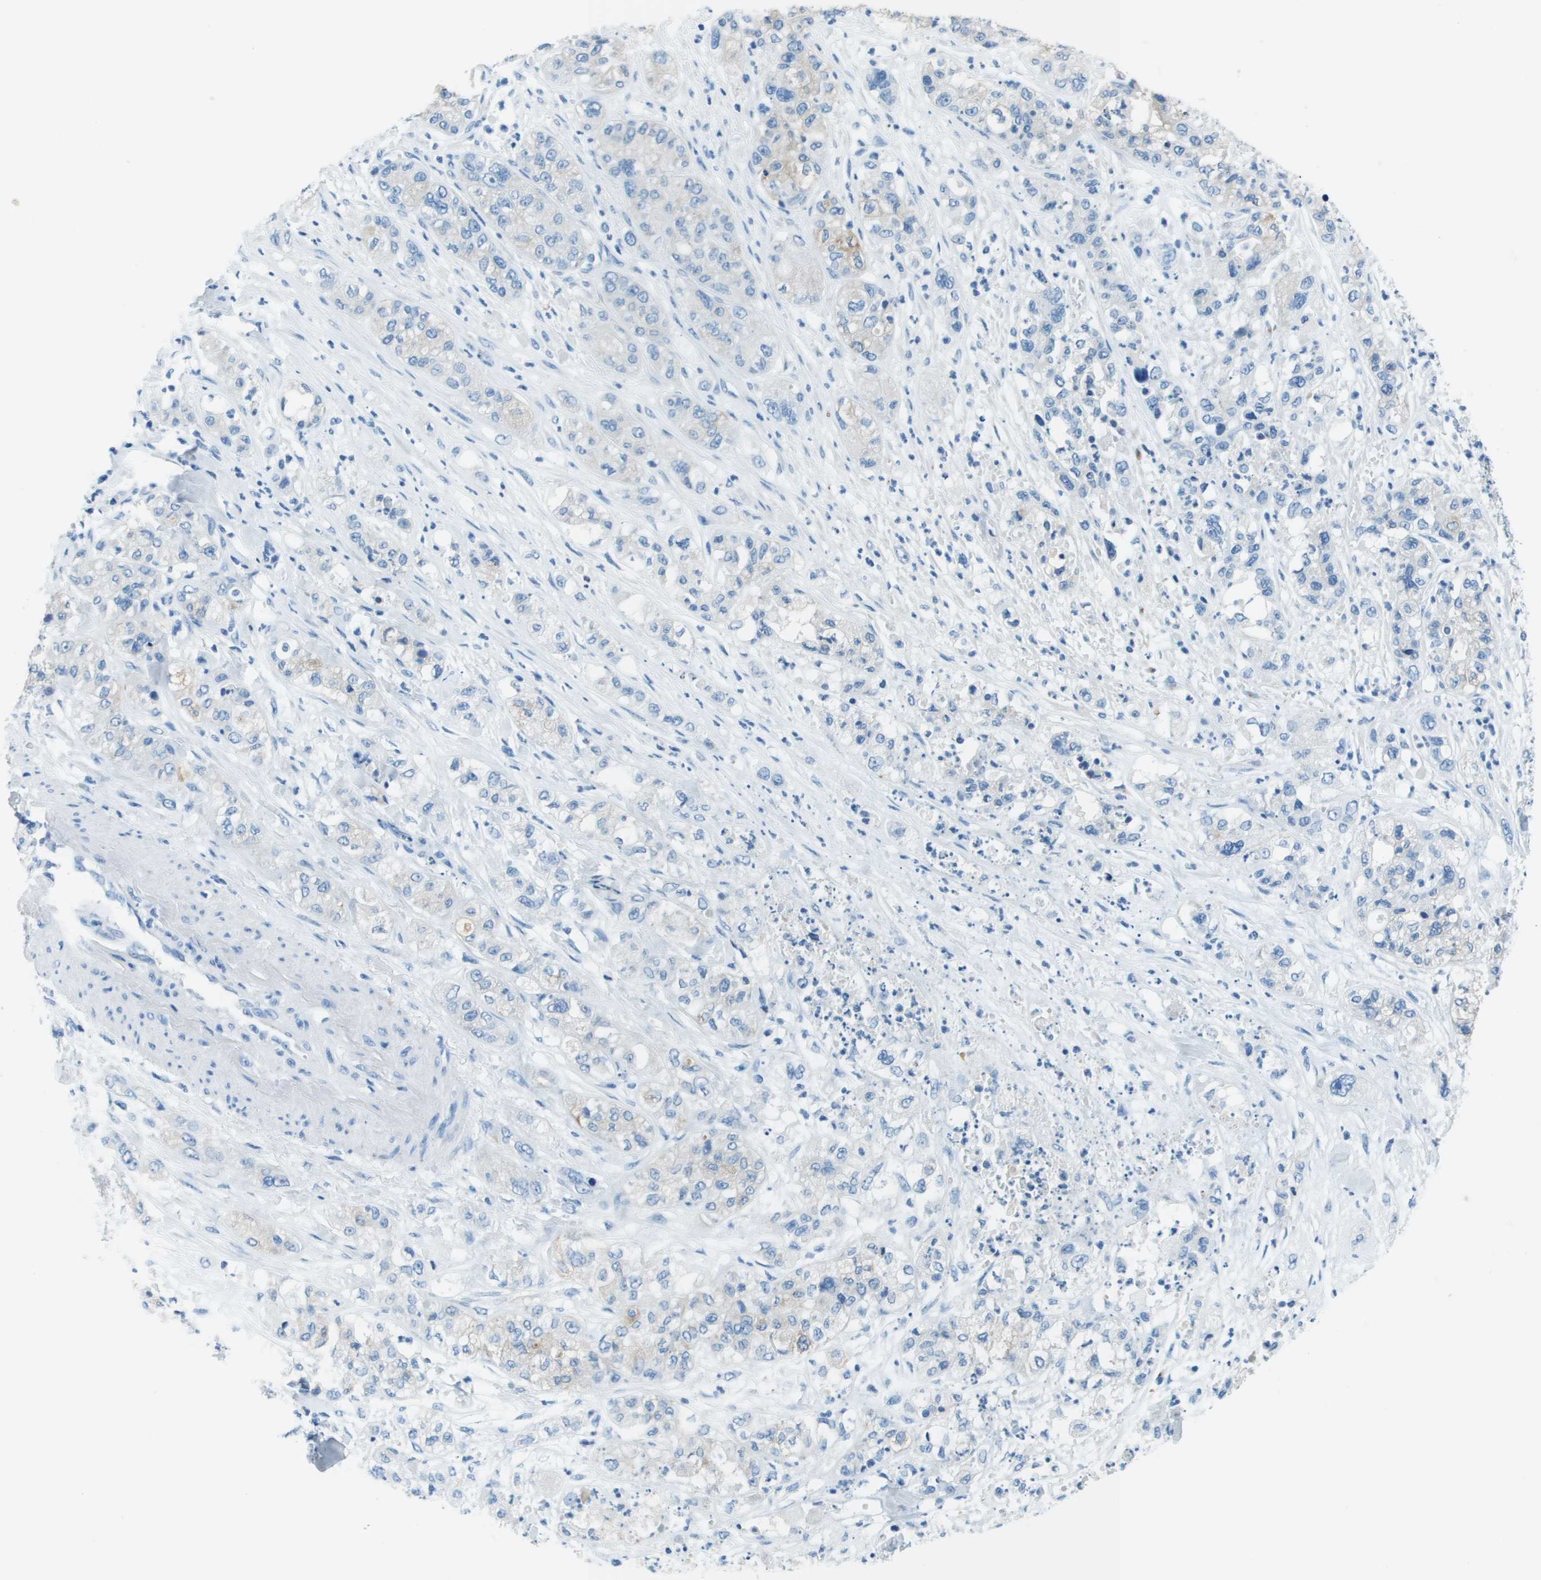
{"staining": {"intensity": "negative", "quantity": "none", "location": "none"}, "tissue": "pancreatic cancer", "cell_type": "Tumor cells", "image_type": "cancer", "snomed": [{"axis": "morphology", "description": "Adenocarcinoma, NOS"}, {"axis": "topography", "description": "Pancreas"}], "caption": "An immunohistochemistry (IHC) histopathology image of pancreatic cancer is shown. There is no staining in tumor cells of pancreatic cancer.", "gene": "SLC16A10", "patient": {"sex": "female", "age": 78}}